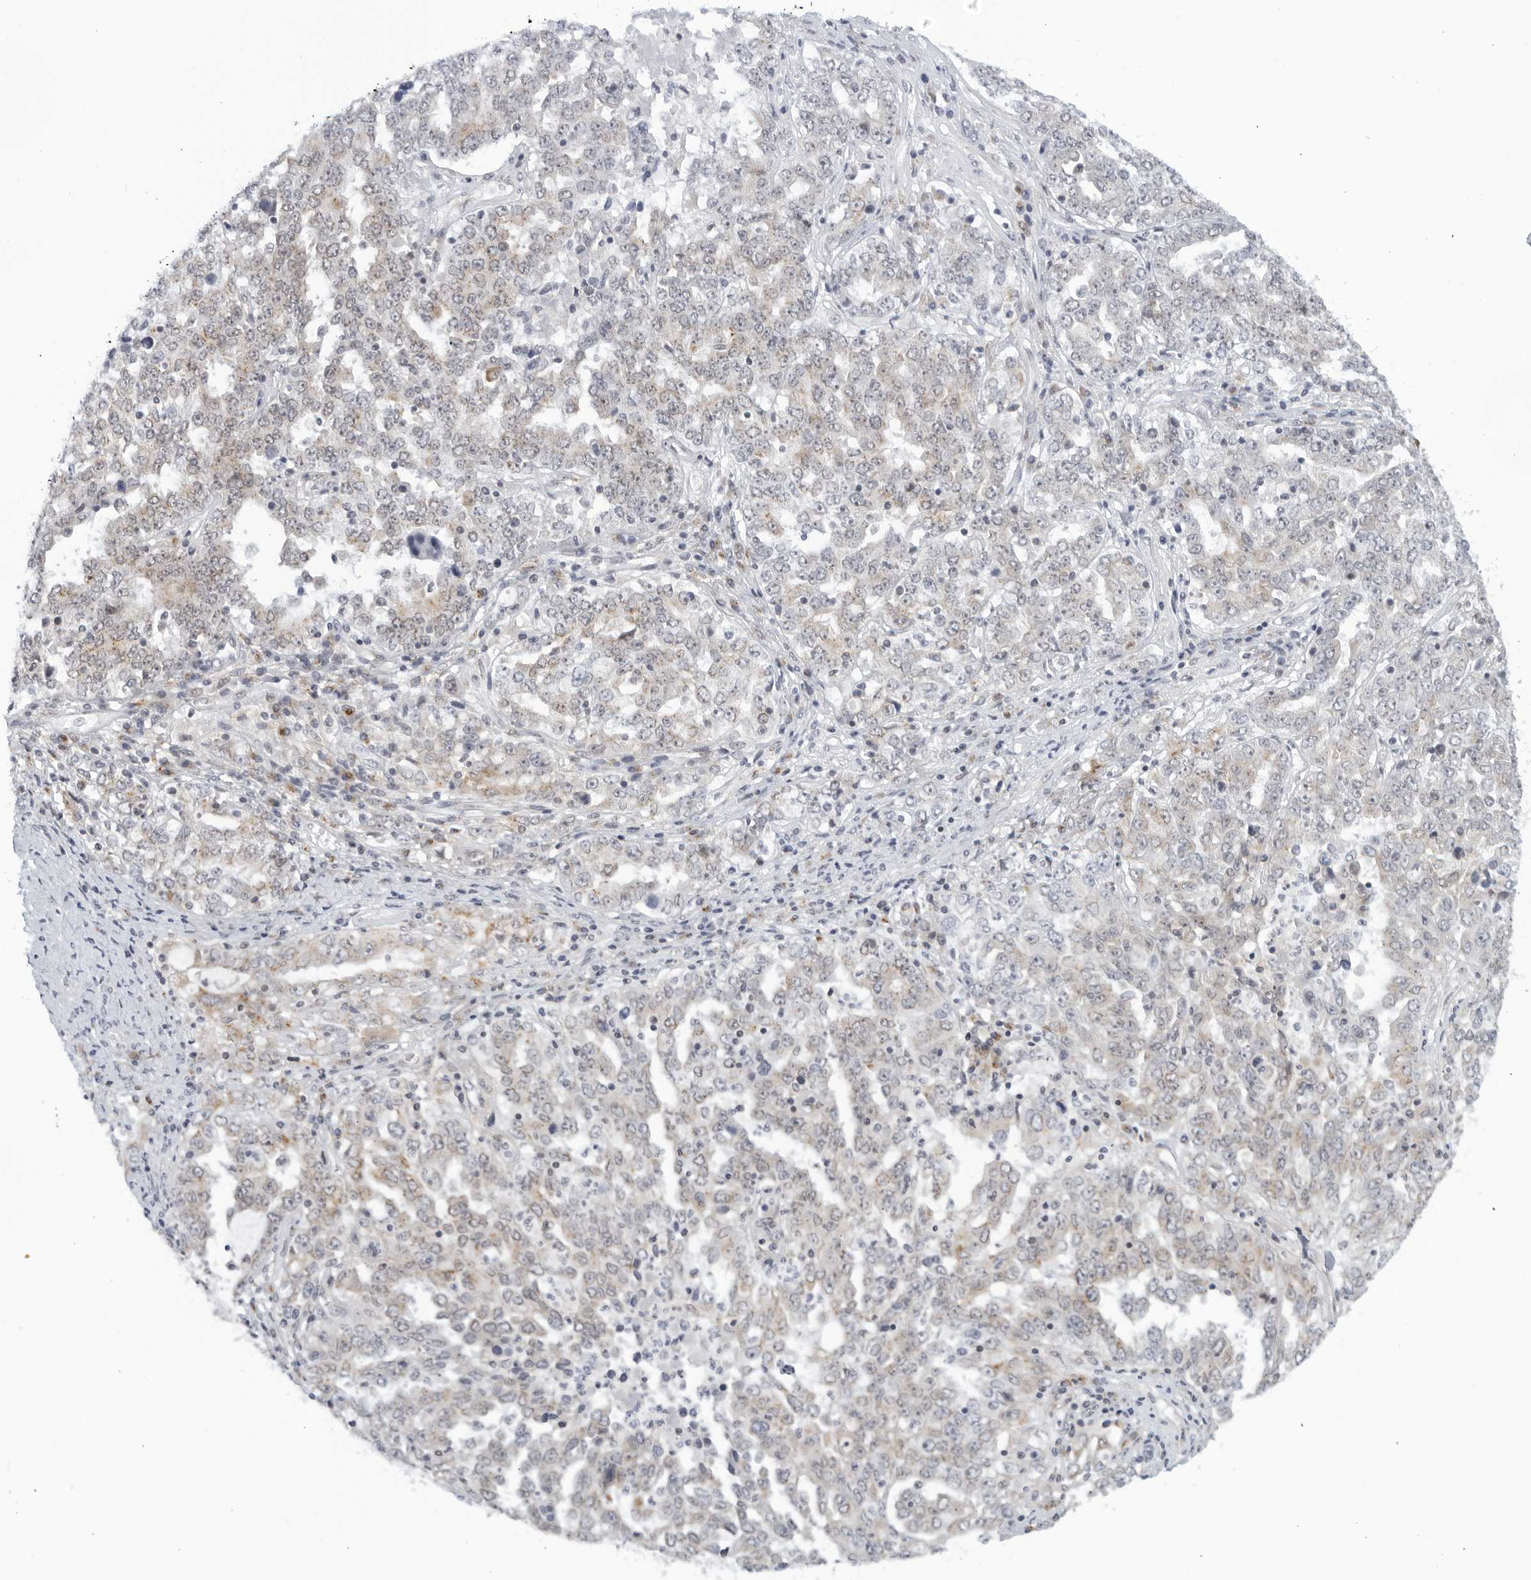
{"staining": {"intensity": "weak", "quantity": "<25%", "location": "cytoplasmic/membranous"}, "tissue": "ovarian cancer", "cell_type": "Tumor cells", "image_type": "cancer", "snomed": [{"axis": "morphology", "description": "Carcinoma, endometroid"}, {"axis": "topography", "description": "Ovary"}], "caption": "Immunohistochemistry (IHC) of human ovarian cancer (endometroid carcinoma) reveals no expression in tumor cells. (Immunohistochemistry, brightfield microscopy, high magnification).", "gene": "WDTC1", "patient": {"sex": "female", "age": 62}}